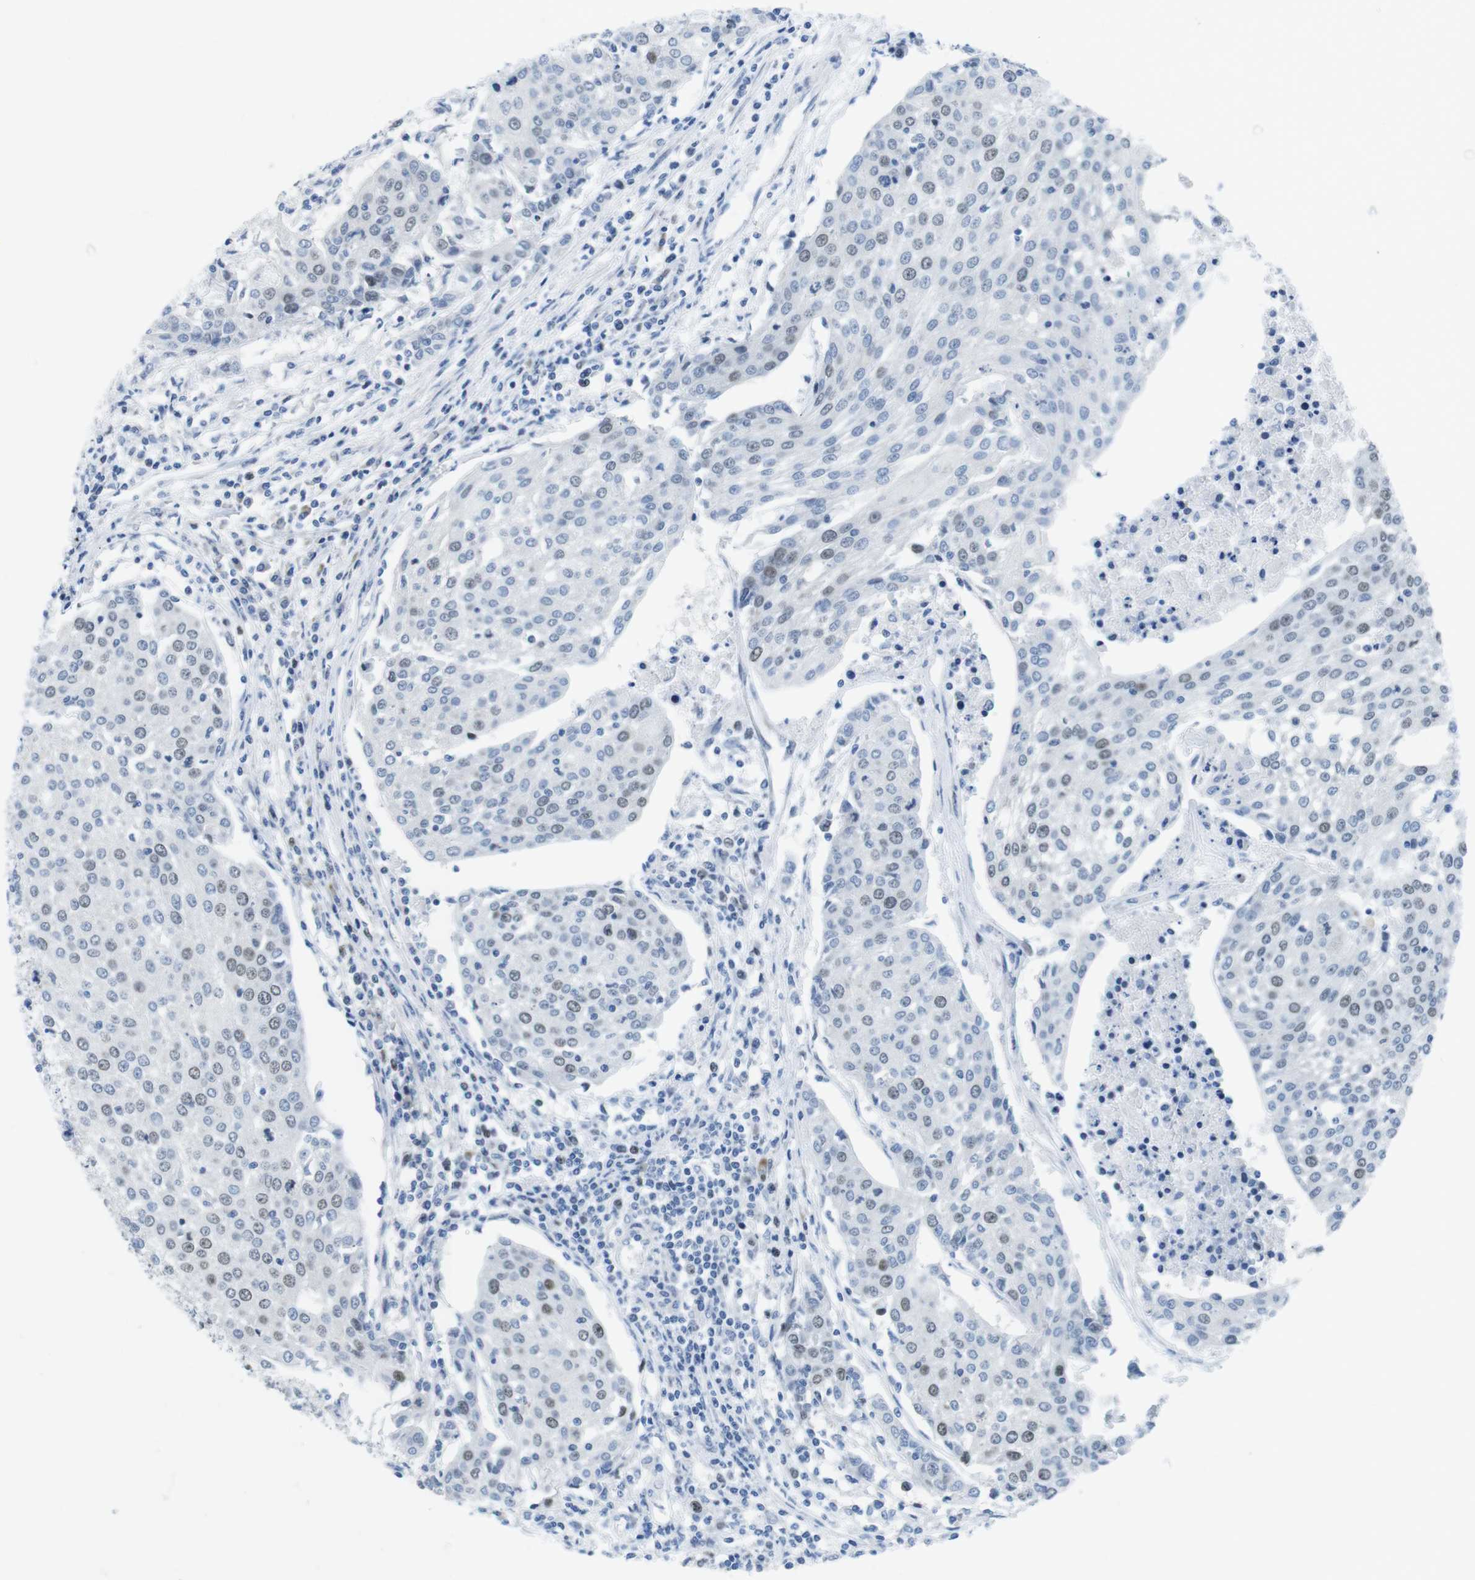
{"staining": {"intensity": "weak", "quantity": "<25%", "location": "nuclear"}, "tissue": "urothelial cancer", "cell_type": "Tumor cells", "image_type": "cancer", "snomed": [{"axis": "morphology", "description": "Urothelial carcinoma, High grade"}, {"axis": "topography", "description": "Urinary bladder"}], "caption": "The image displays no staining of tumor cells in urothelial carcinoma (high-grade). The staining is performed using DAB (3,3'-diaminobenzidine) brown chromogen with nuclei counter-stained in using hematoxylin.", "gene": "CHAF1A", "patient": {"sex": "female", "age": 85}}